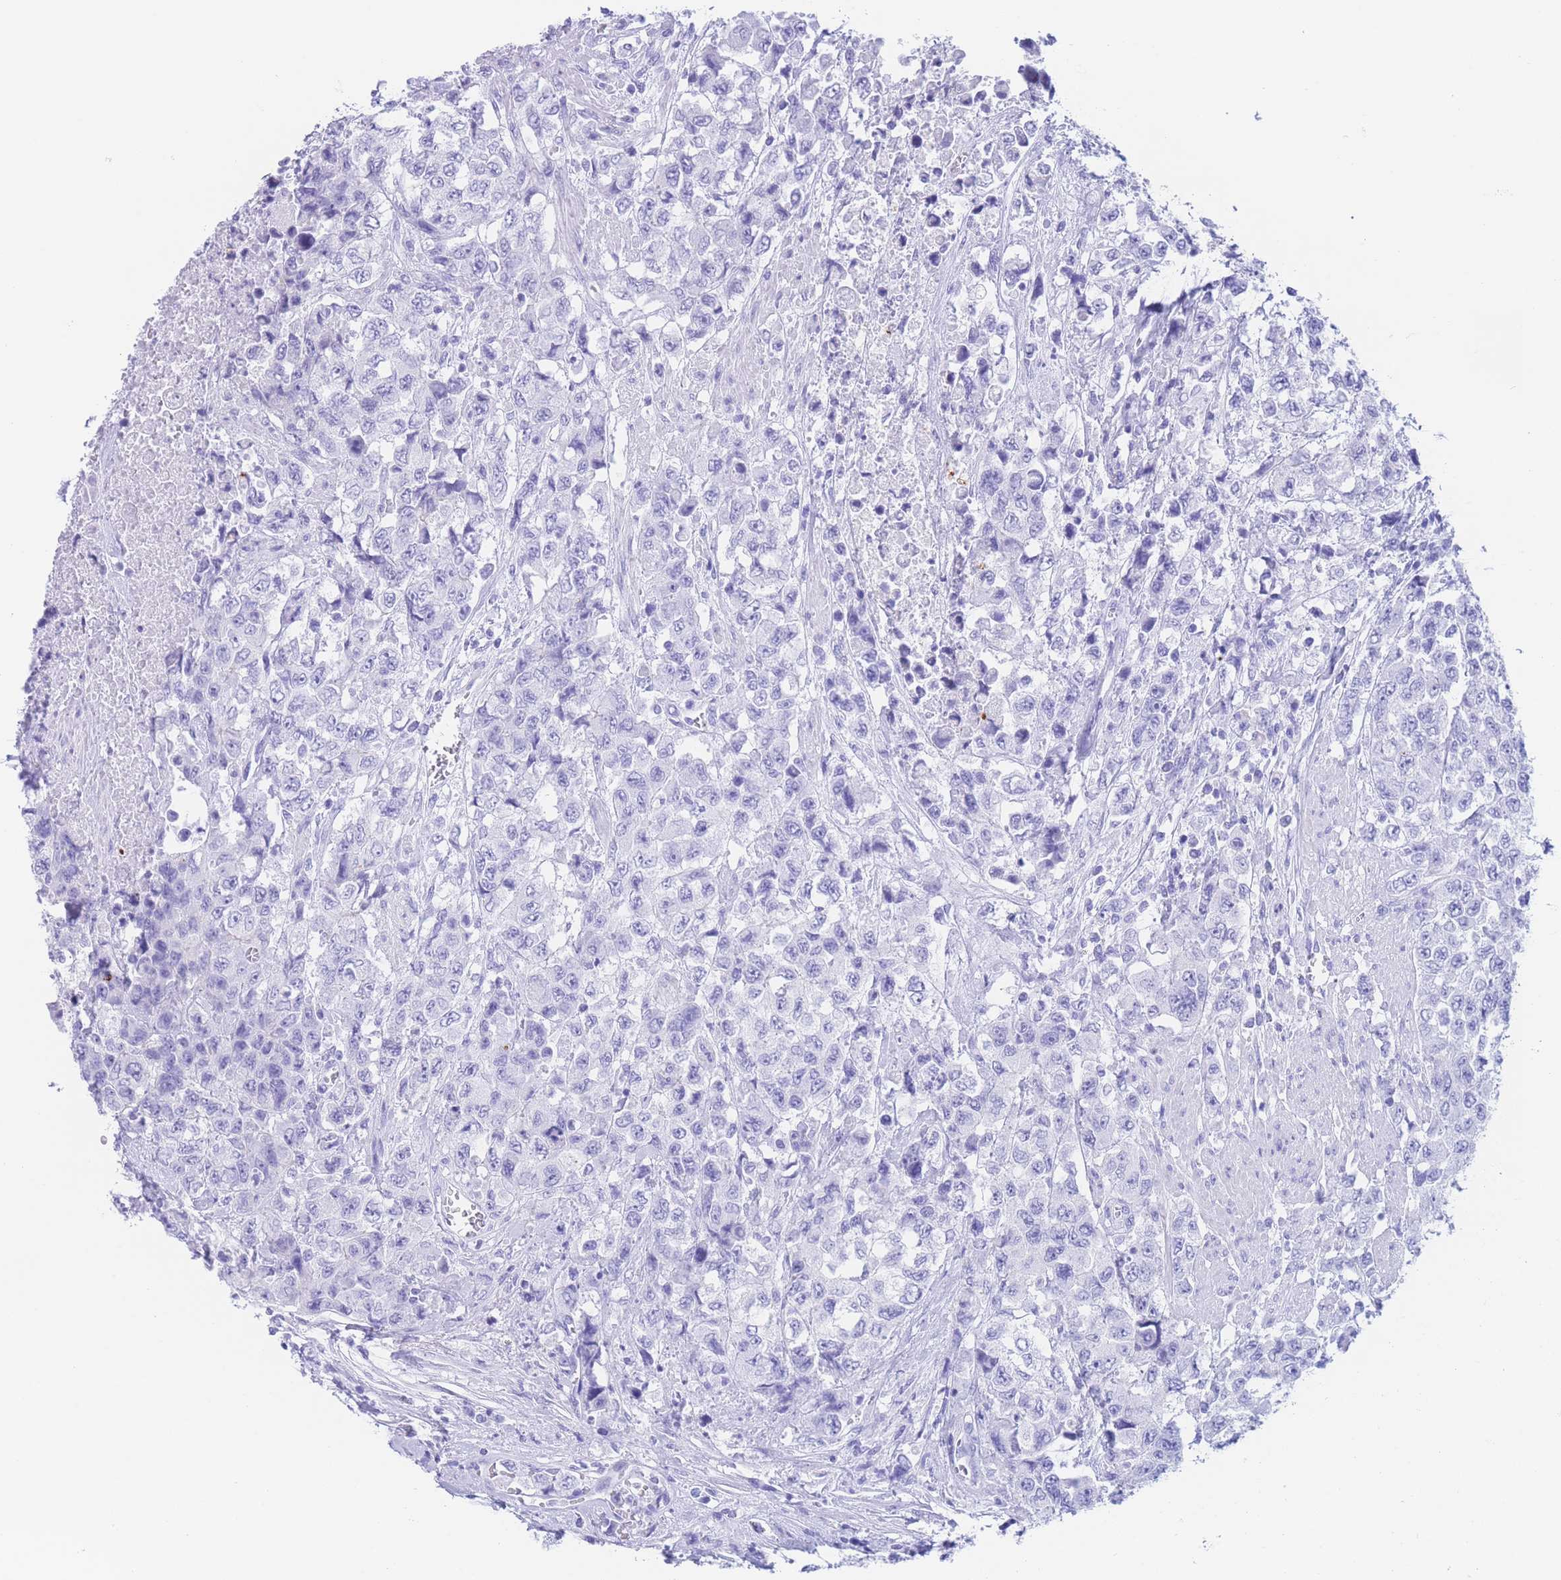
{"staining": {"intensity": "negative", "quantity": "none", "location": "none"}, "tissue": "urothelial cancer", "cell_type": "Tumor cells", "image_type": "cancer", "snomed": [{"axis": "morphology", "description": "Urothelial carcinoma, High grade"}, {"axis": "topography", "description": "Urinary bladder"}], "caption": "Histopathology image shows no protein expression in tumor cells of urothelial cancer tissue.", "gene": "SLCO1B3", "patient": {"sex": "female", "age": 78}}